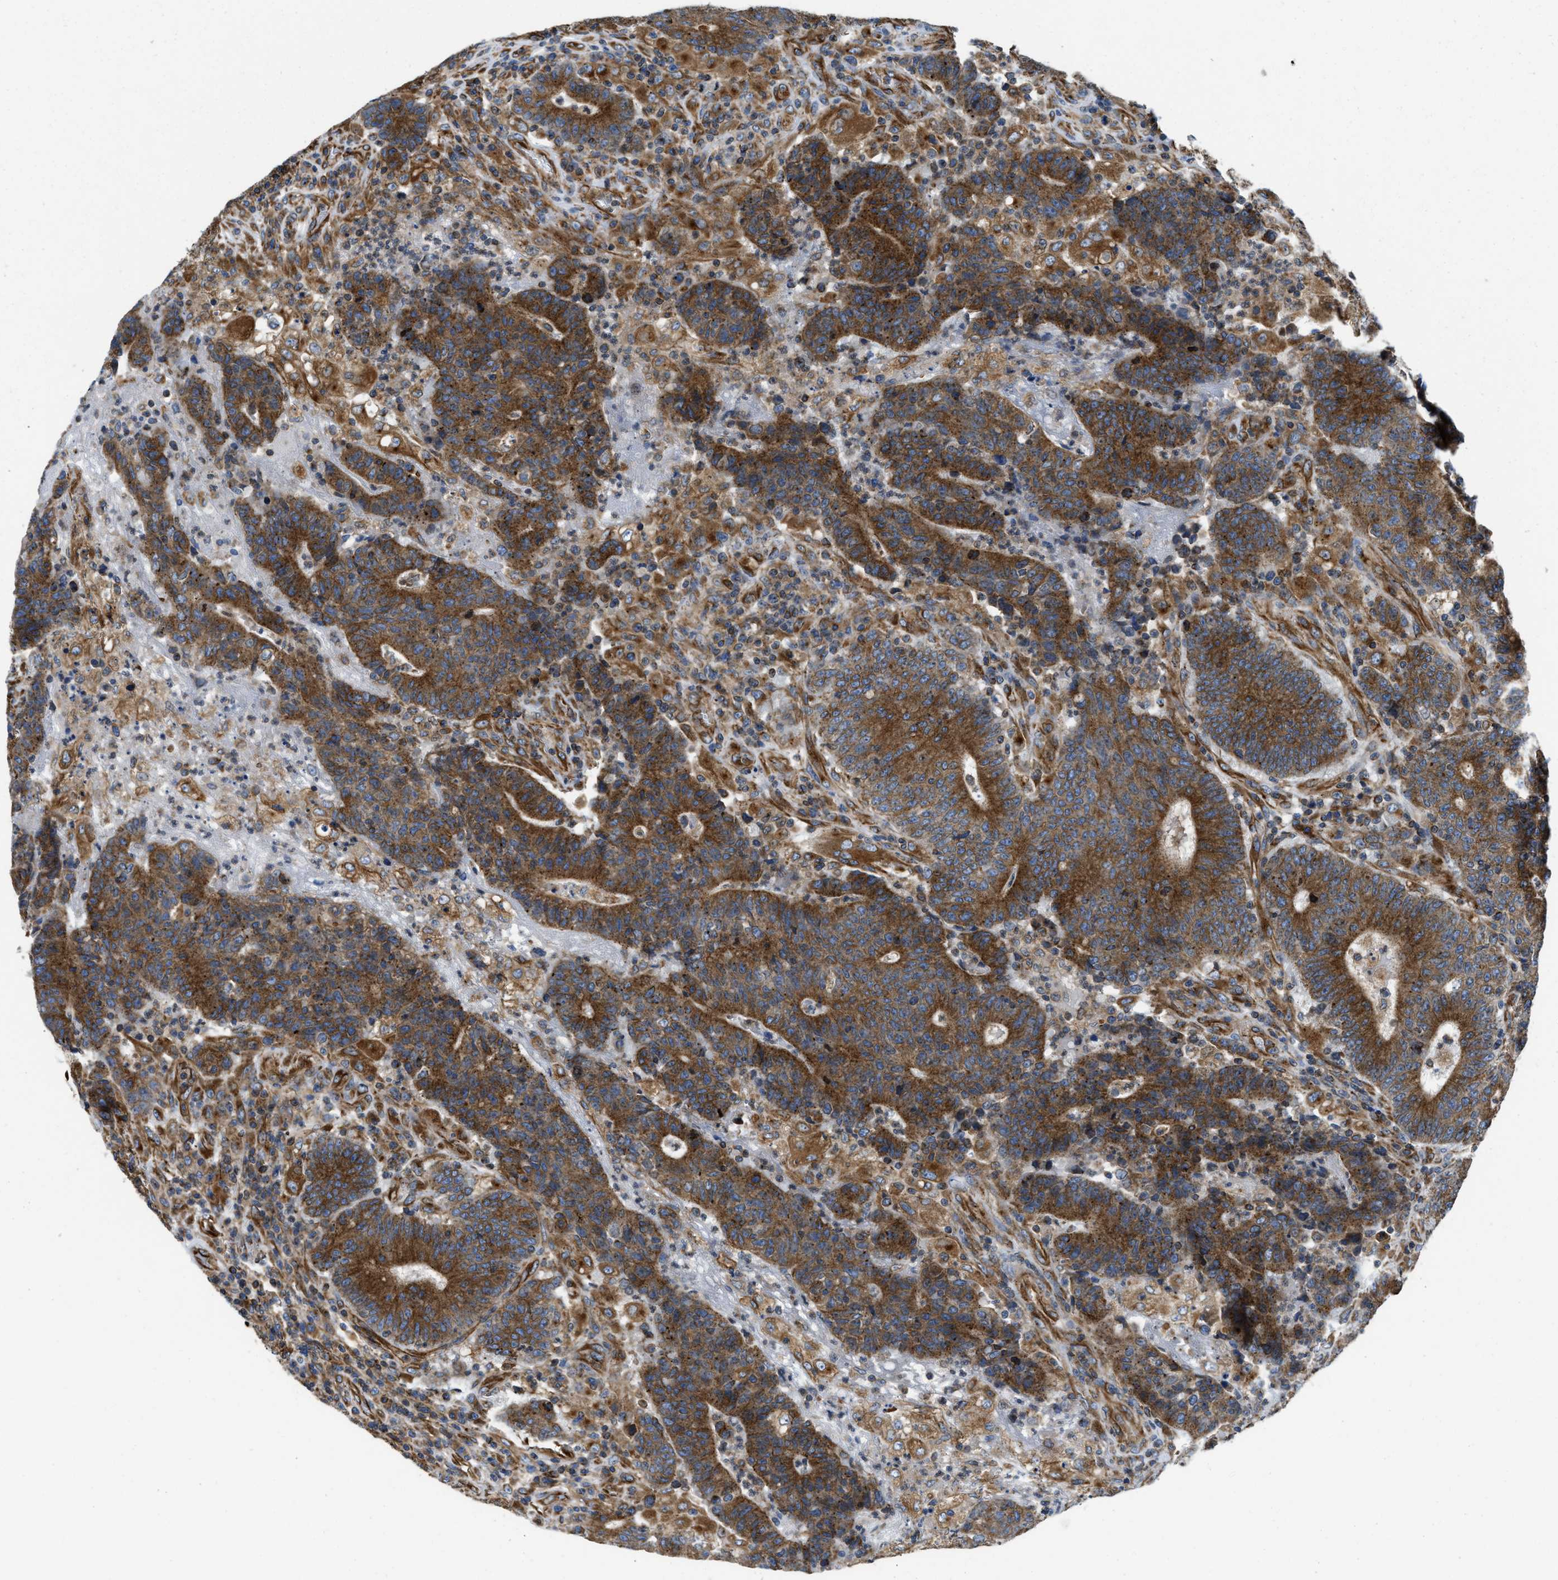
{"staining": {"intensity": "moderate", "quantity": ">75%", "location": "cytoplasmic/membranous"}, "tissue": "colorectal cancer", "cell_type": "Tumor cells", "image_type": "cancer", "snomed": [{"axis": "morphology", "description": "Normal tissue, NOS"}, {"axis": "morphology", "description": "Adenocarcinoma, NOS"}, {"axis": "topography", "description": "Colon"}], "caption": "Brown immunohistochemical staining in human colorectal adenocarcinoma displays moderate cytoplasmic/membranous staining in about >75% of tumor cells. (DAB (3,3'-diaminobenzidine) IHC with brightfield microscopy, high magnification).", "gene": "HSD17B12", "patient": {"sex": "female", "age": 75}}